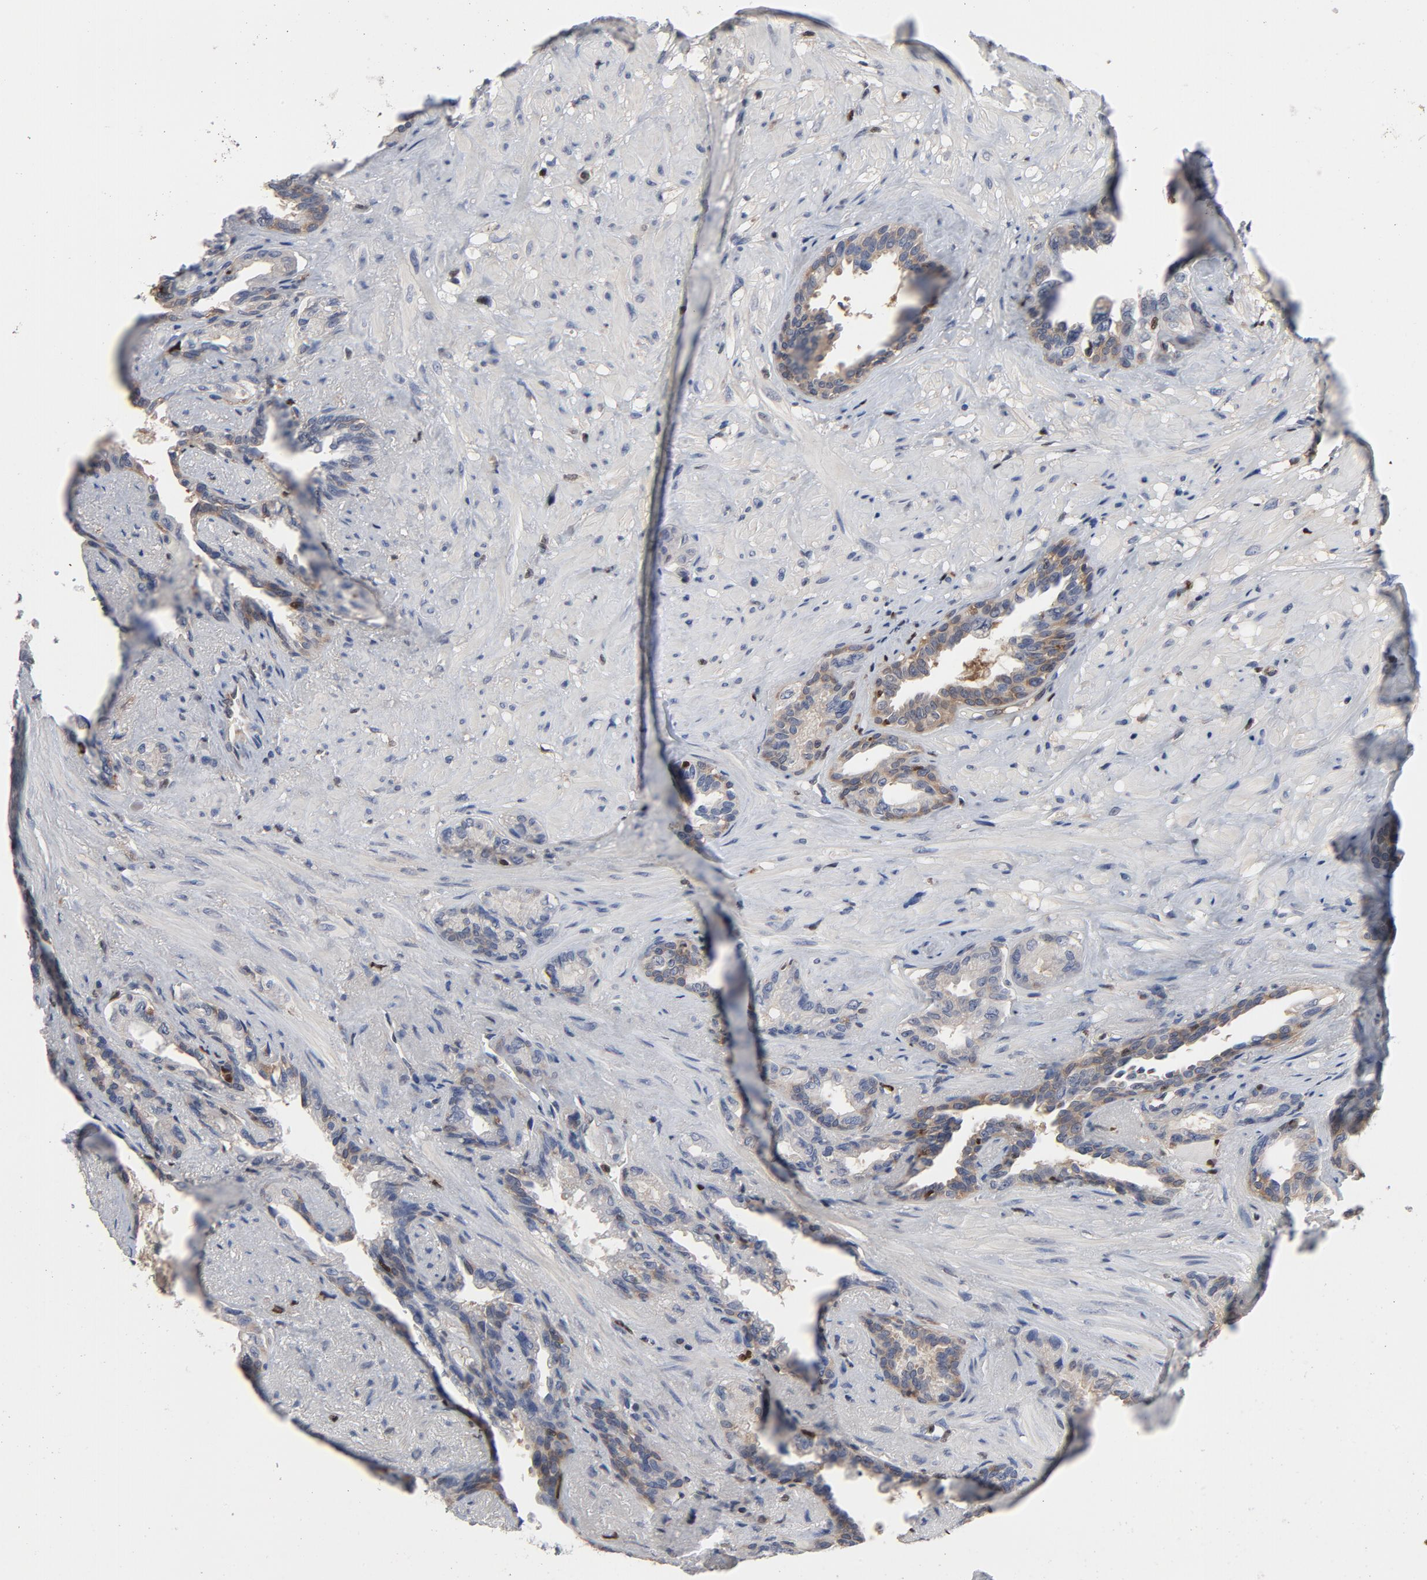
{"staining": {"intensity": "moderate", "quantity": "<25%", "location": "cytoplasmic/membranous"}, "tissue": "seminal vesicle", "cell_type": "Glandular cells", "image_type": "normal", "snomed": [{"axis": "morphology", "description": "Normal tissue, NOS"}, {"axis": "topography", "description": "Seminal veicle"}], "caption": "Glandular cells display low levels of moderate cytoplasmic/membranous expression in about <25% of cells in unremarkable seminal vesicle. (Brightfield microscopy of DAB IHC at high magnification).", "gene": "NFKB1", "patient": {"sex": "male", "age": 61}}